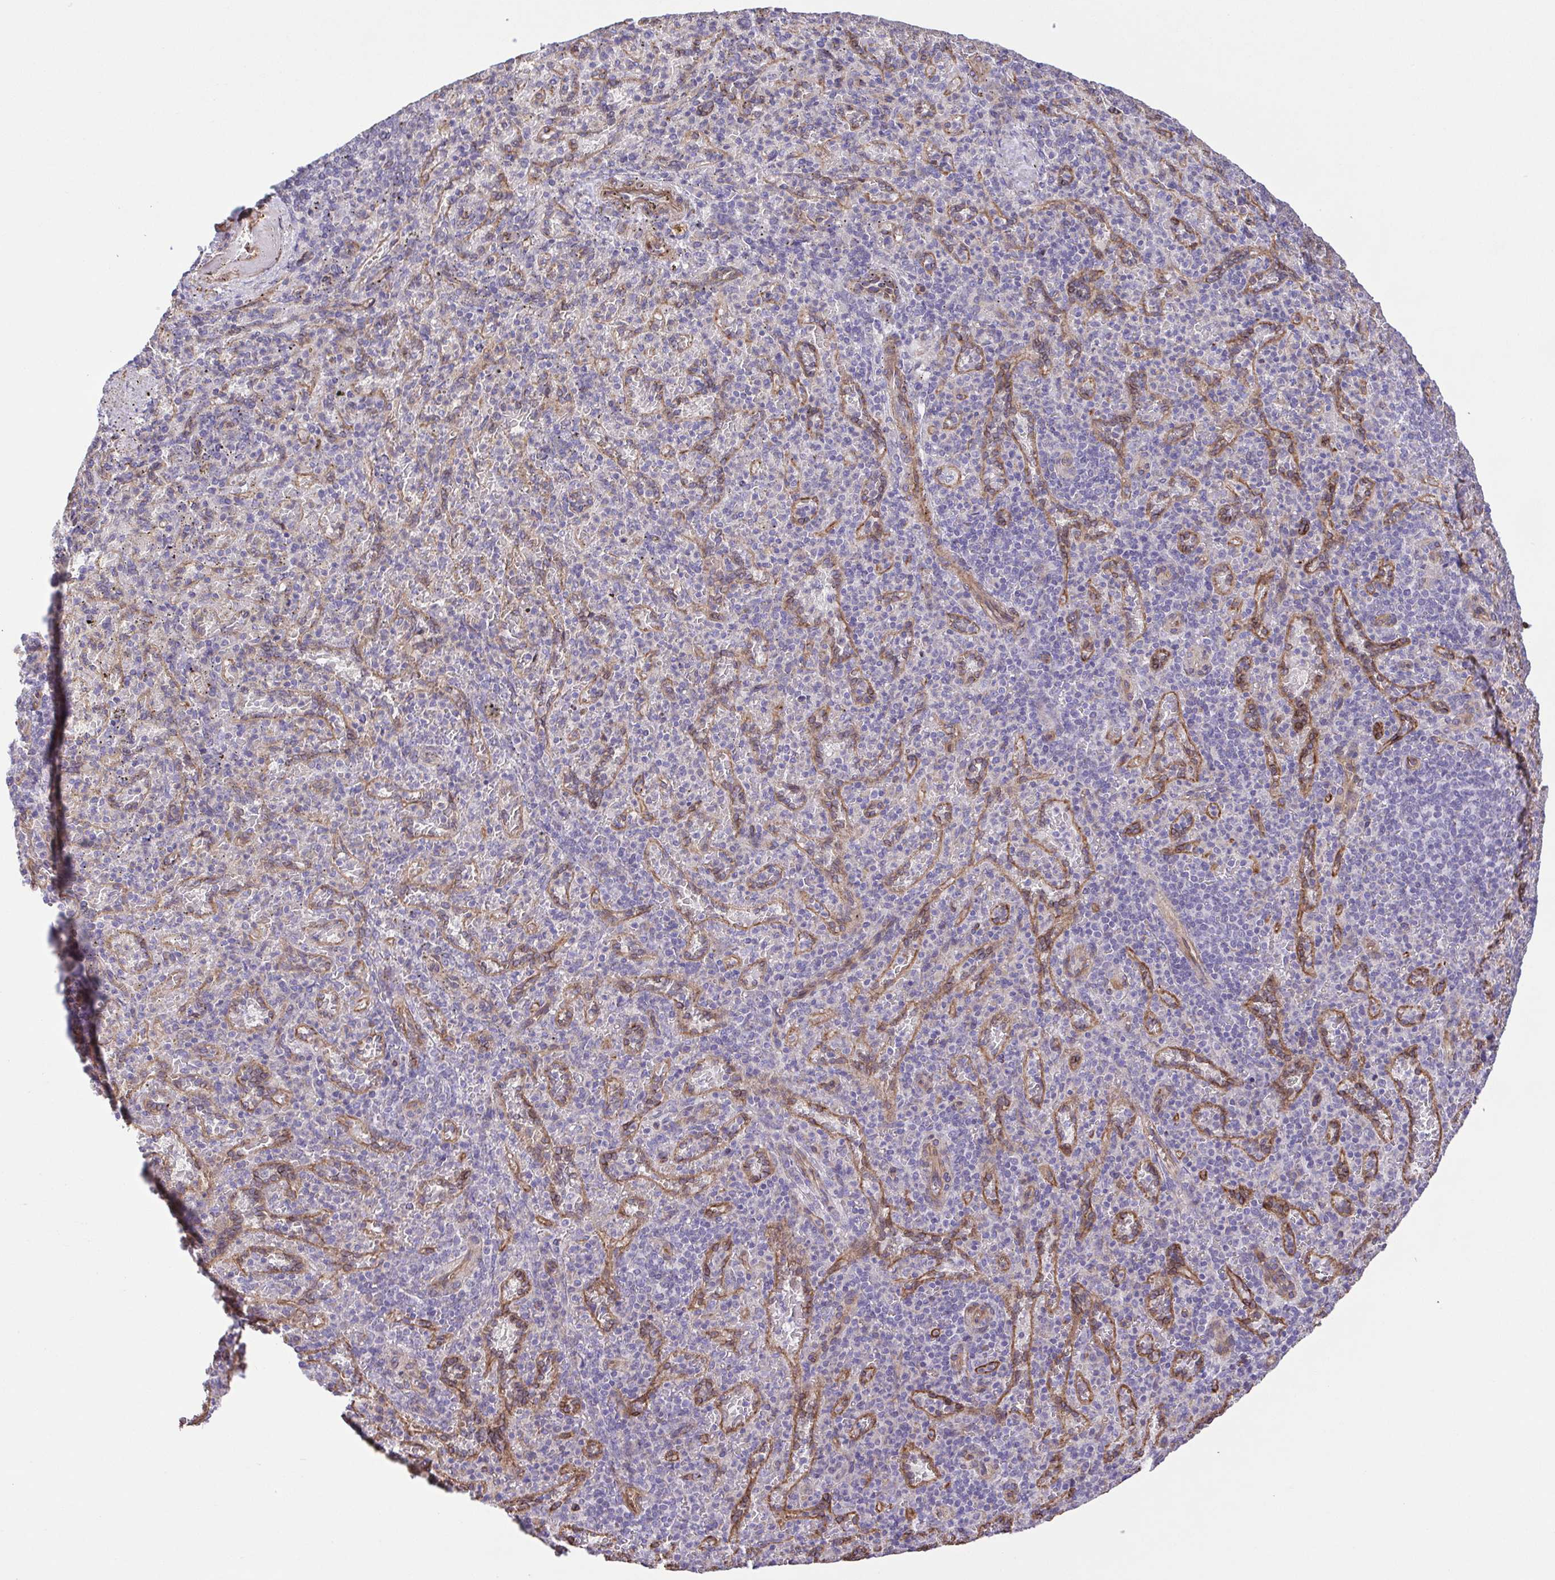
{"staining": {"intensity": "negative", "quantity": "none", "location": "none"}, "tissue": "spleen", "cell_type": "Cells in red pulp", "image_type": "normal", "snomed": [{"axis": "morphology", "description": "Normal tissue, NOS"}, {"axis": "topography", "description": "Spleen"}], "caption": "Protein analysis of benign spleen exhibits no significant positivity in cells in red pulp. (DAB (3,3'-diaminobenzidine) IHC with hematoxylin counter stain).", "gene": "FLT1", "patient": {"sex": "female", "age": 74}}